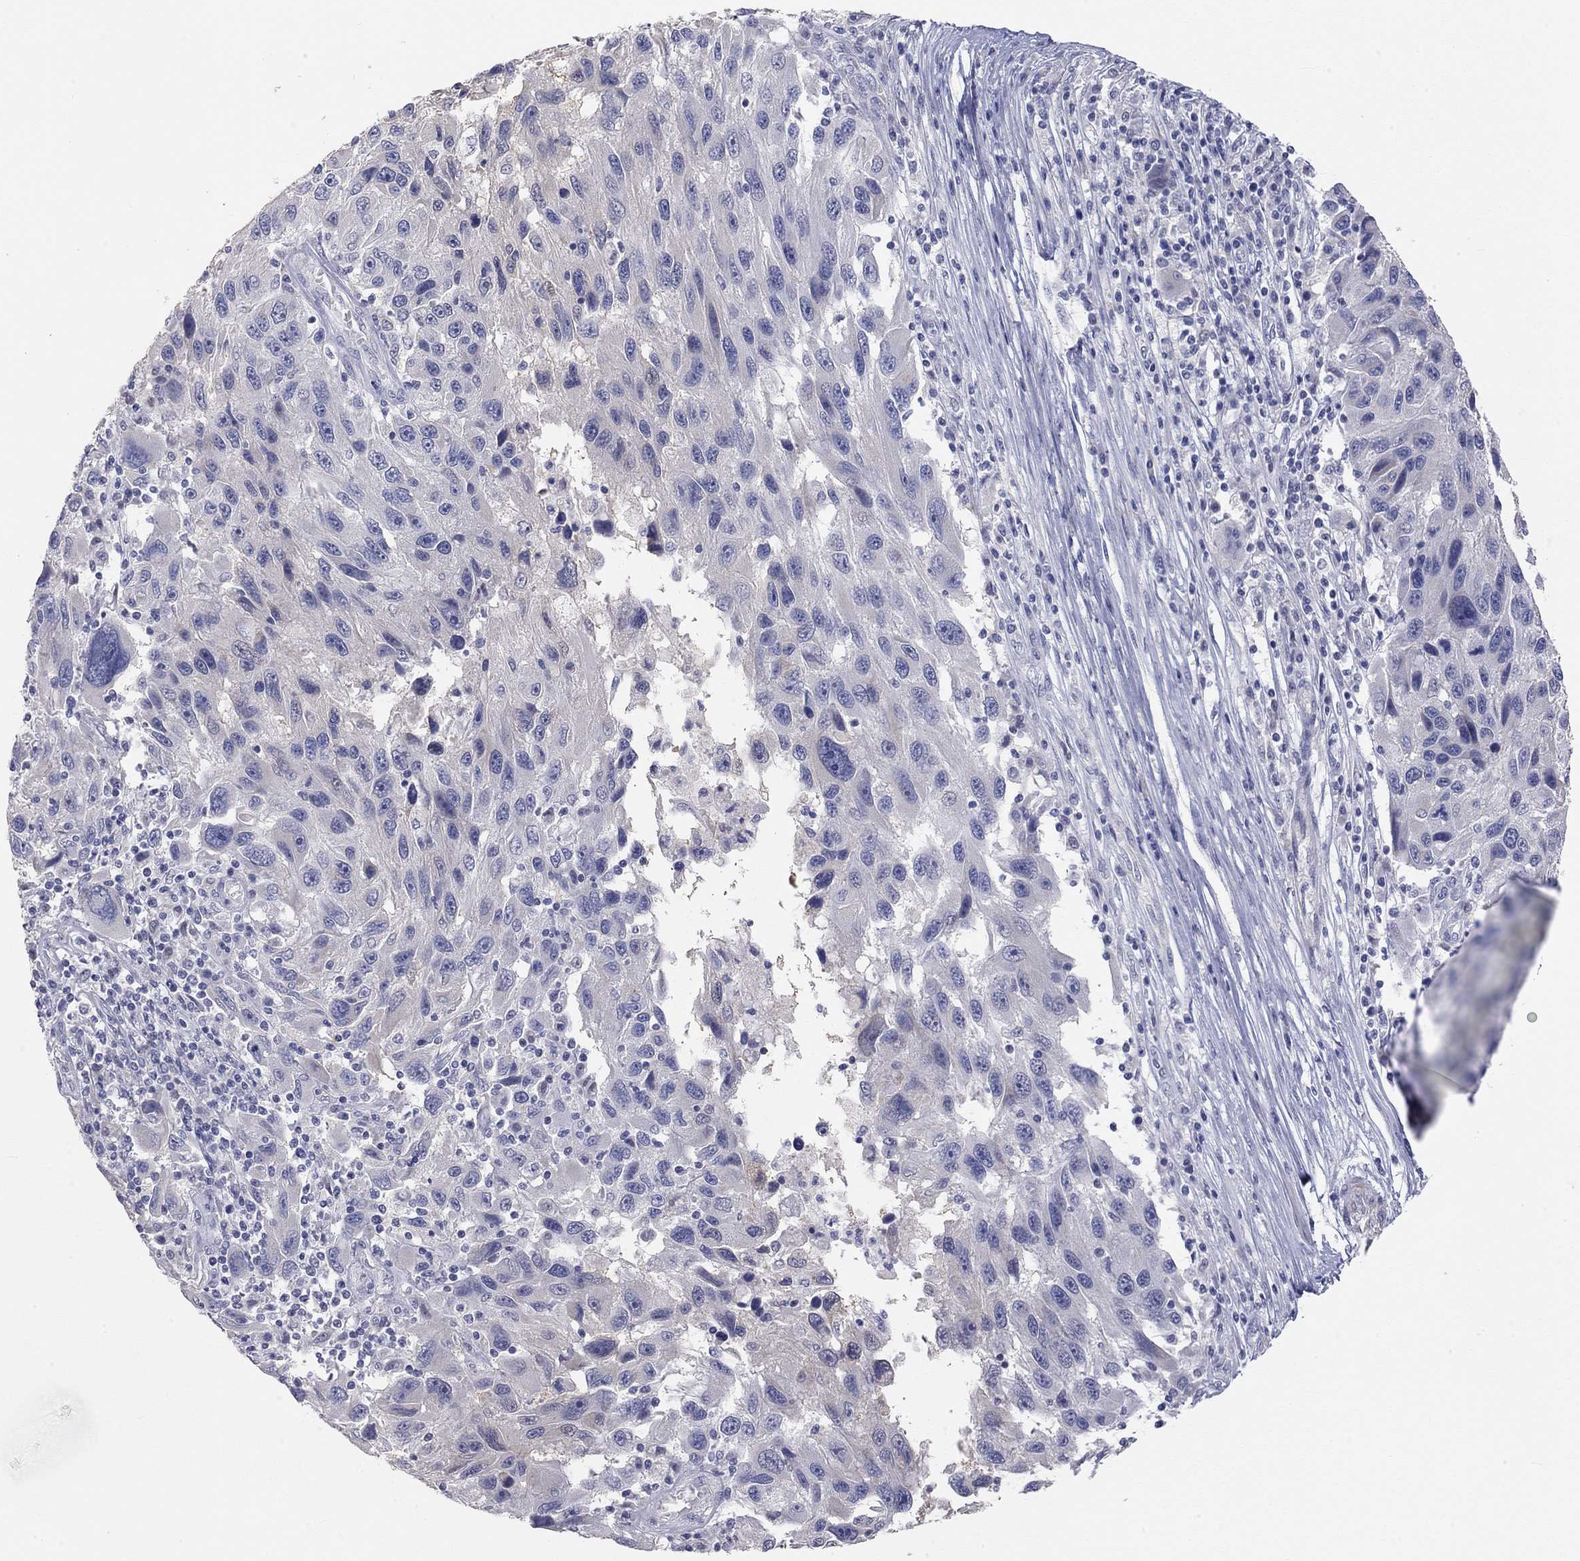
{"staining": {"intensity": "negative", "quantity": "none", "location": "none"}, "tissue": "melanoma", "cell_type": "Tumor cells", "image_type": "cancer", "snomed": [{"axis": "morphology", "description": "Malignant melanoma, NOS"}, {"axis": "topography", "description": "Skin"}], "caption": "DAB immunohistochemical staining of human melanoma demonstrates no significant positivity in tumor cells.", "gene": "PAPSS2", "patient": {"sex": "male", "age": 53}}